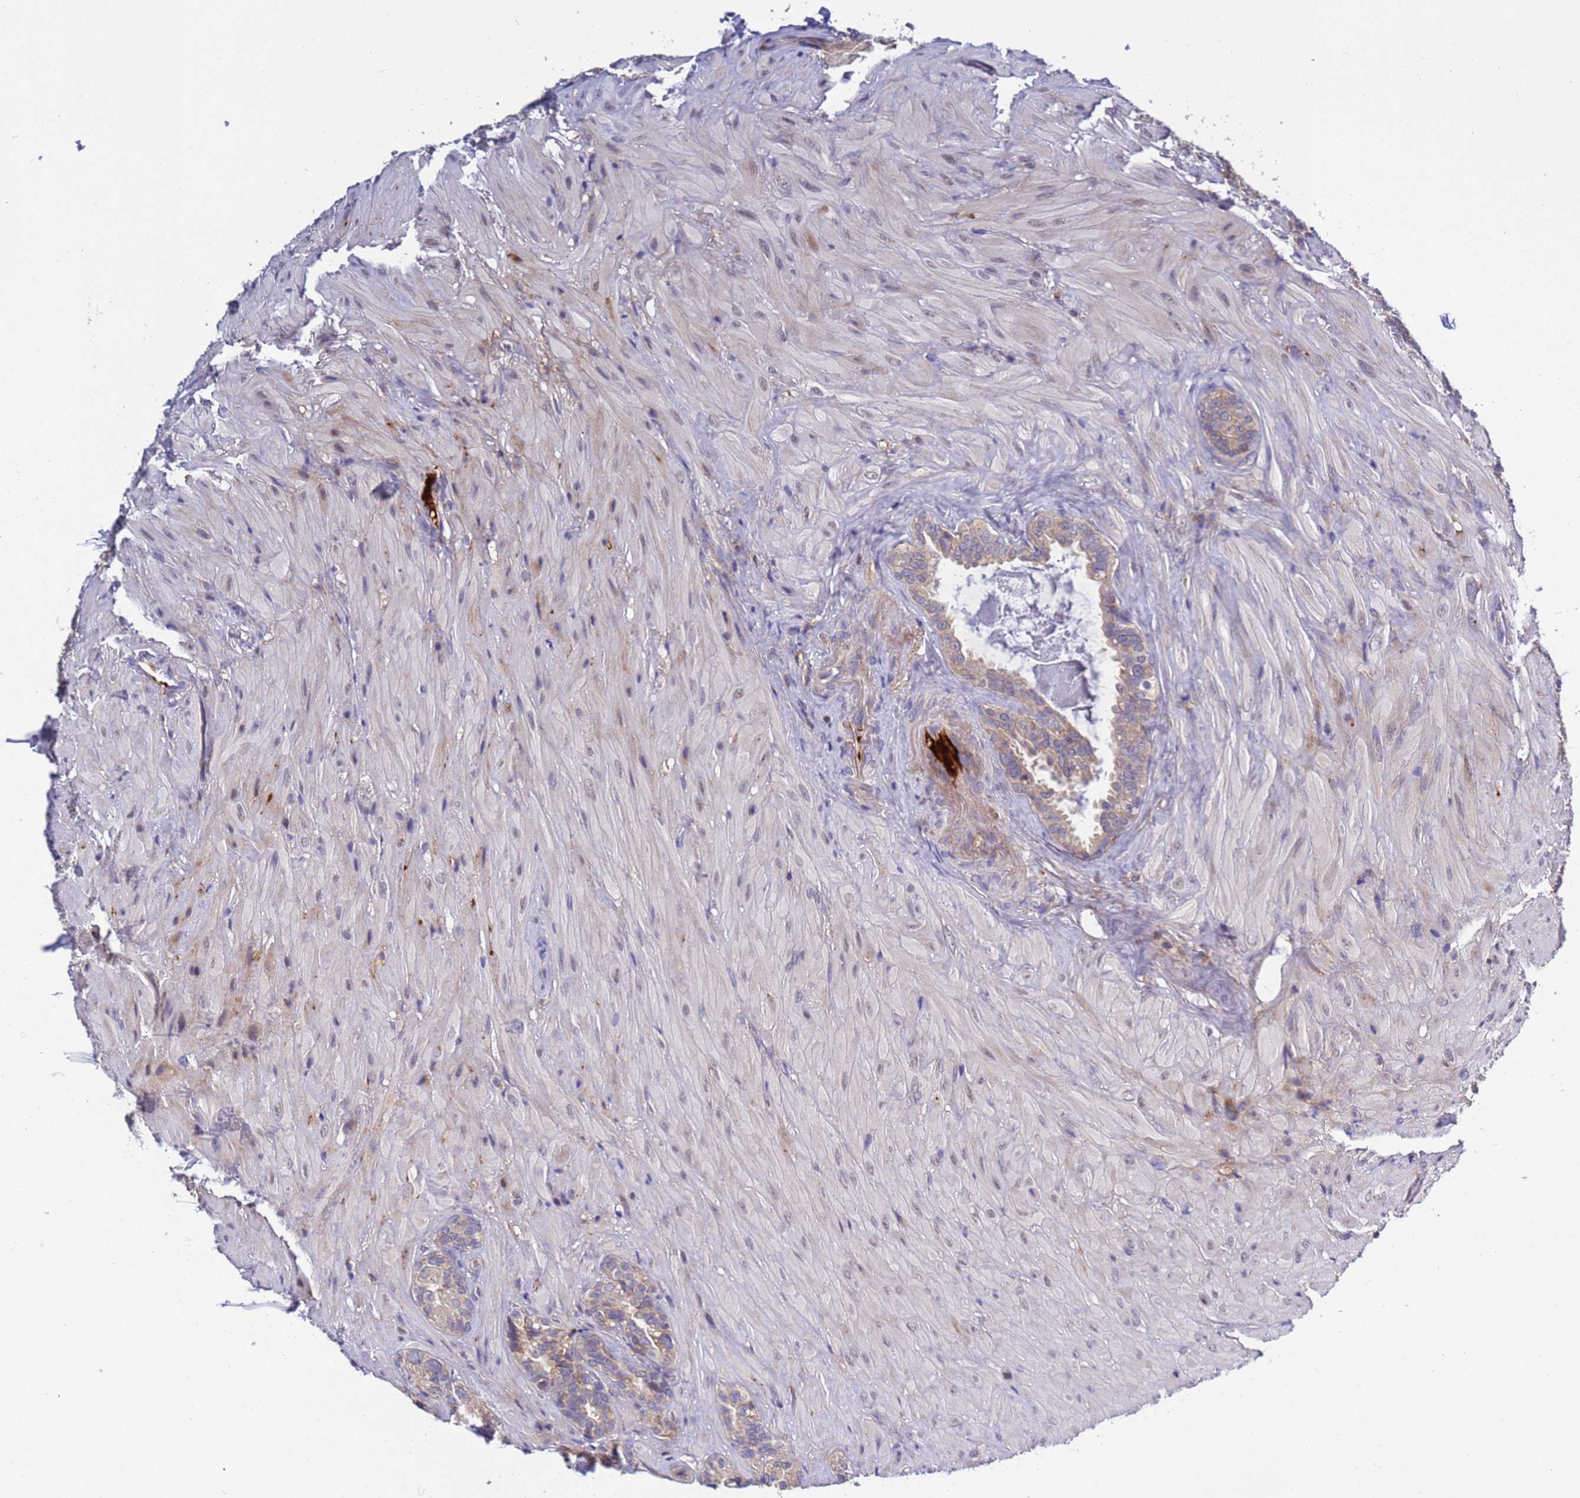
{"staining": {"intensity": "weak", "quantity": "<25%", "location": "cytoplasmic/membranous"}, "tissue": "seminal vesicle", "cell_type": "Glandular cells", "image_type": "normal", "snomed": [{"axis": "morphology", "description": "Normal tissue, NOS"}, {"axis": "topography", "description": "Seminal veicle"}, {"axis": "topography", "description": "Peripheral nerve tissue"}], "caption": "IHC micrograph of benign human seminal vesicle stained for a protein (brown), which demonstrates no expression in glandular cells. The staining was performed using DAB to visualize the protein expression in brown, while the nuclei were stained in blue with hematoxylin (Magnification: 20x).", "gene": "PARP16", "patient": {"sex": "male", "age": 67}}